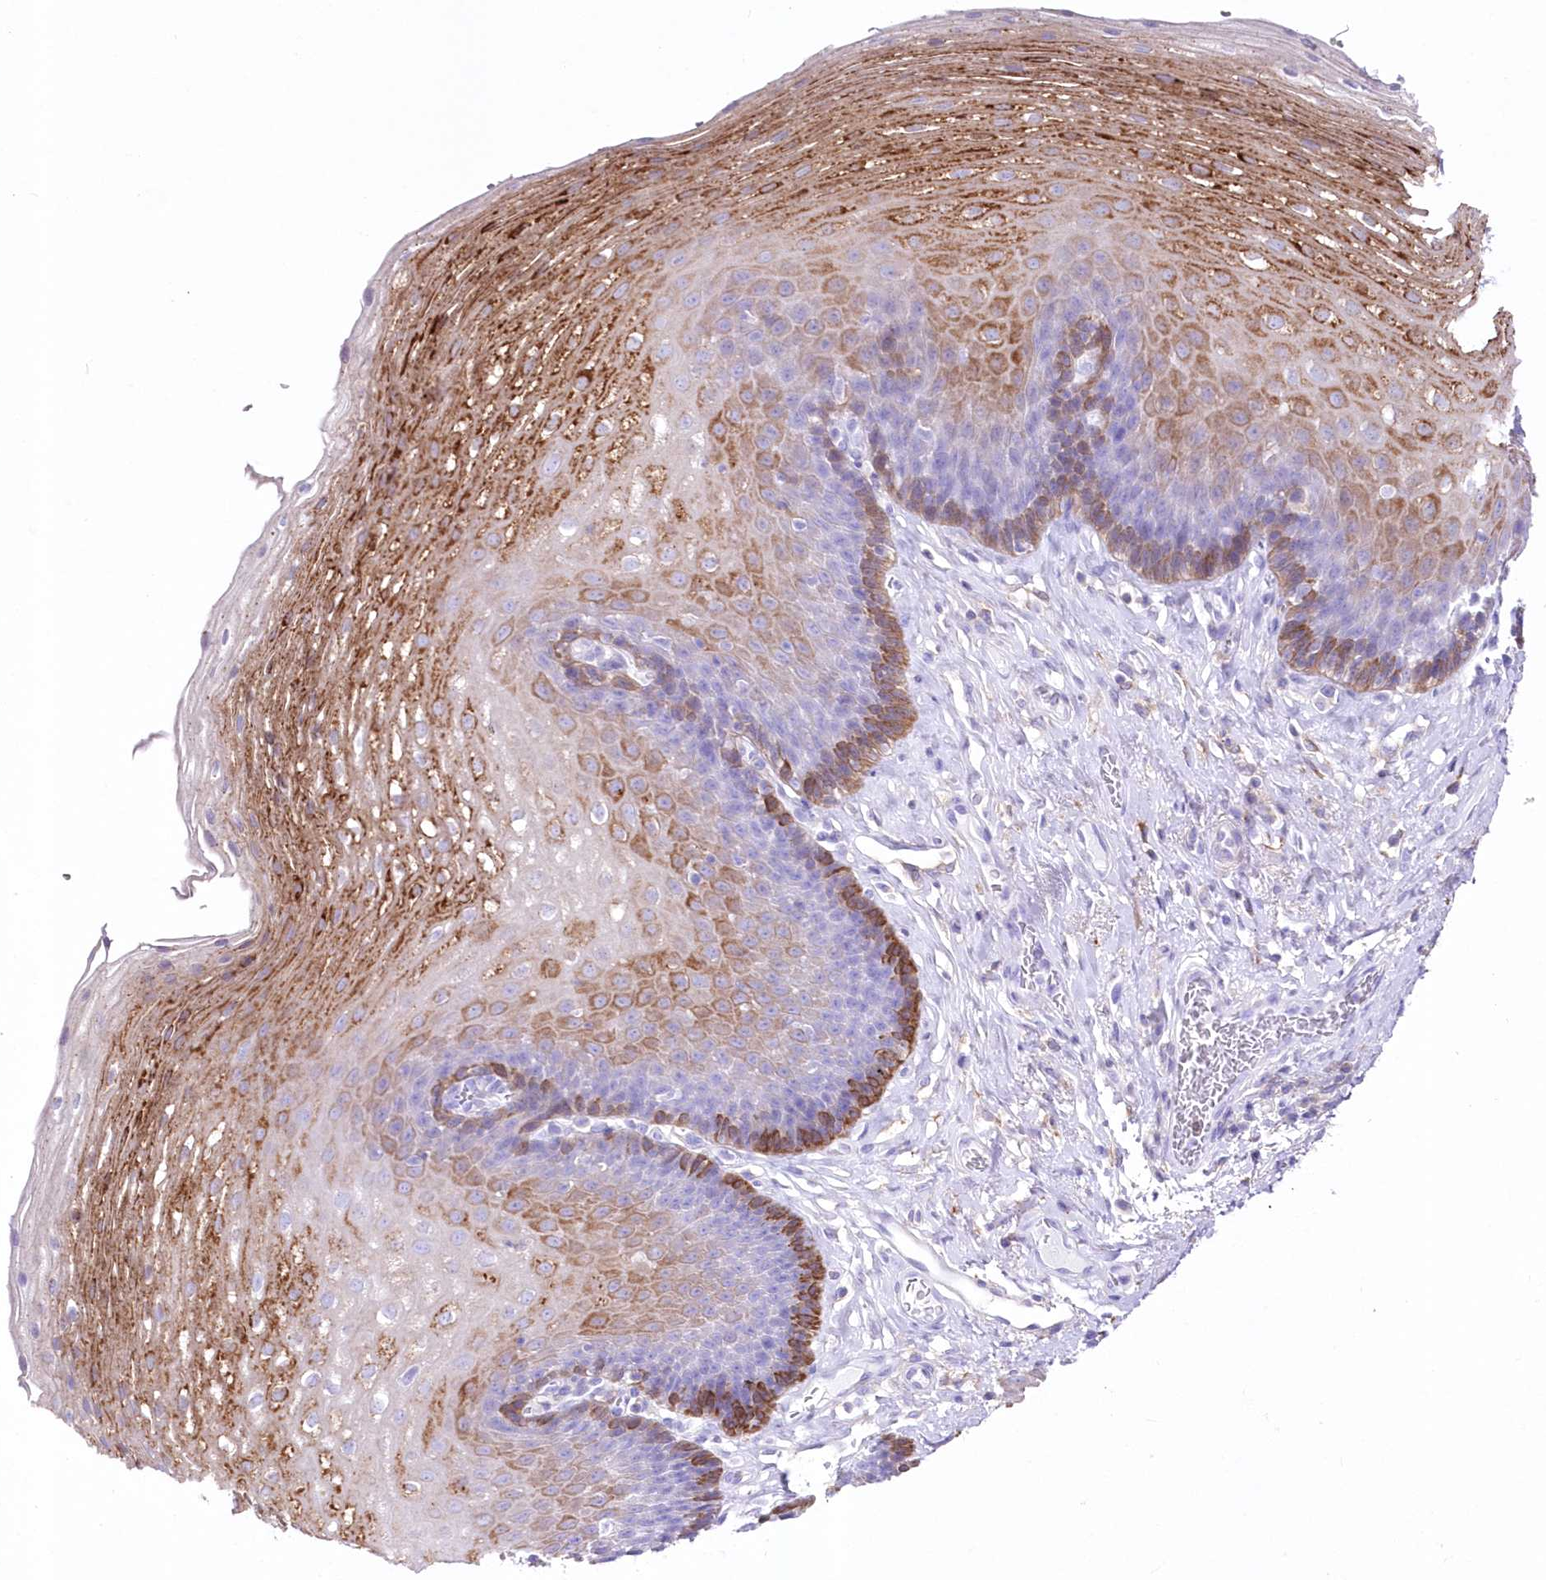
{"staining": {"intensity": "moderate", "quantity": "25%-75%", "location": "cytoplasmic/membranous"}, "tissue": "esophagus", "cell_type": "Squamous epithelial cells", "image_type": "normal", "snomed": [{"axis": "morphology", "description": "Normal tissue, NOS"}, {"axis": "topography", "description": "Esophagus"}], "caption": "IHC histopathology image of benign esophagus: esophagus stained using IHC displays medium levels of moderate protein expression localized specifically in the cytoplasmic/membranous of squamous epithelial cells, appearing as a cytoplasmic/membranous brown color.", "gene": "DNAJC19", "patient": {"sex": "female", "age": 66}}